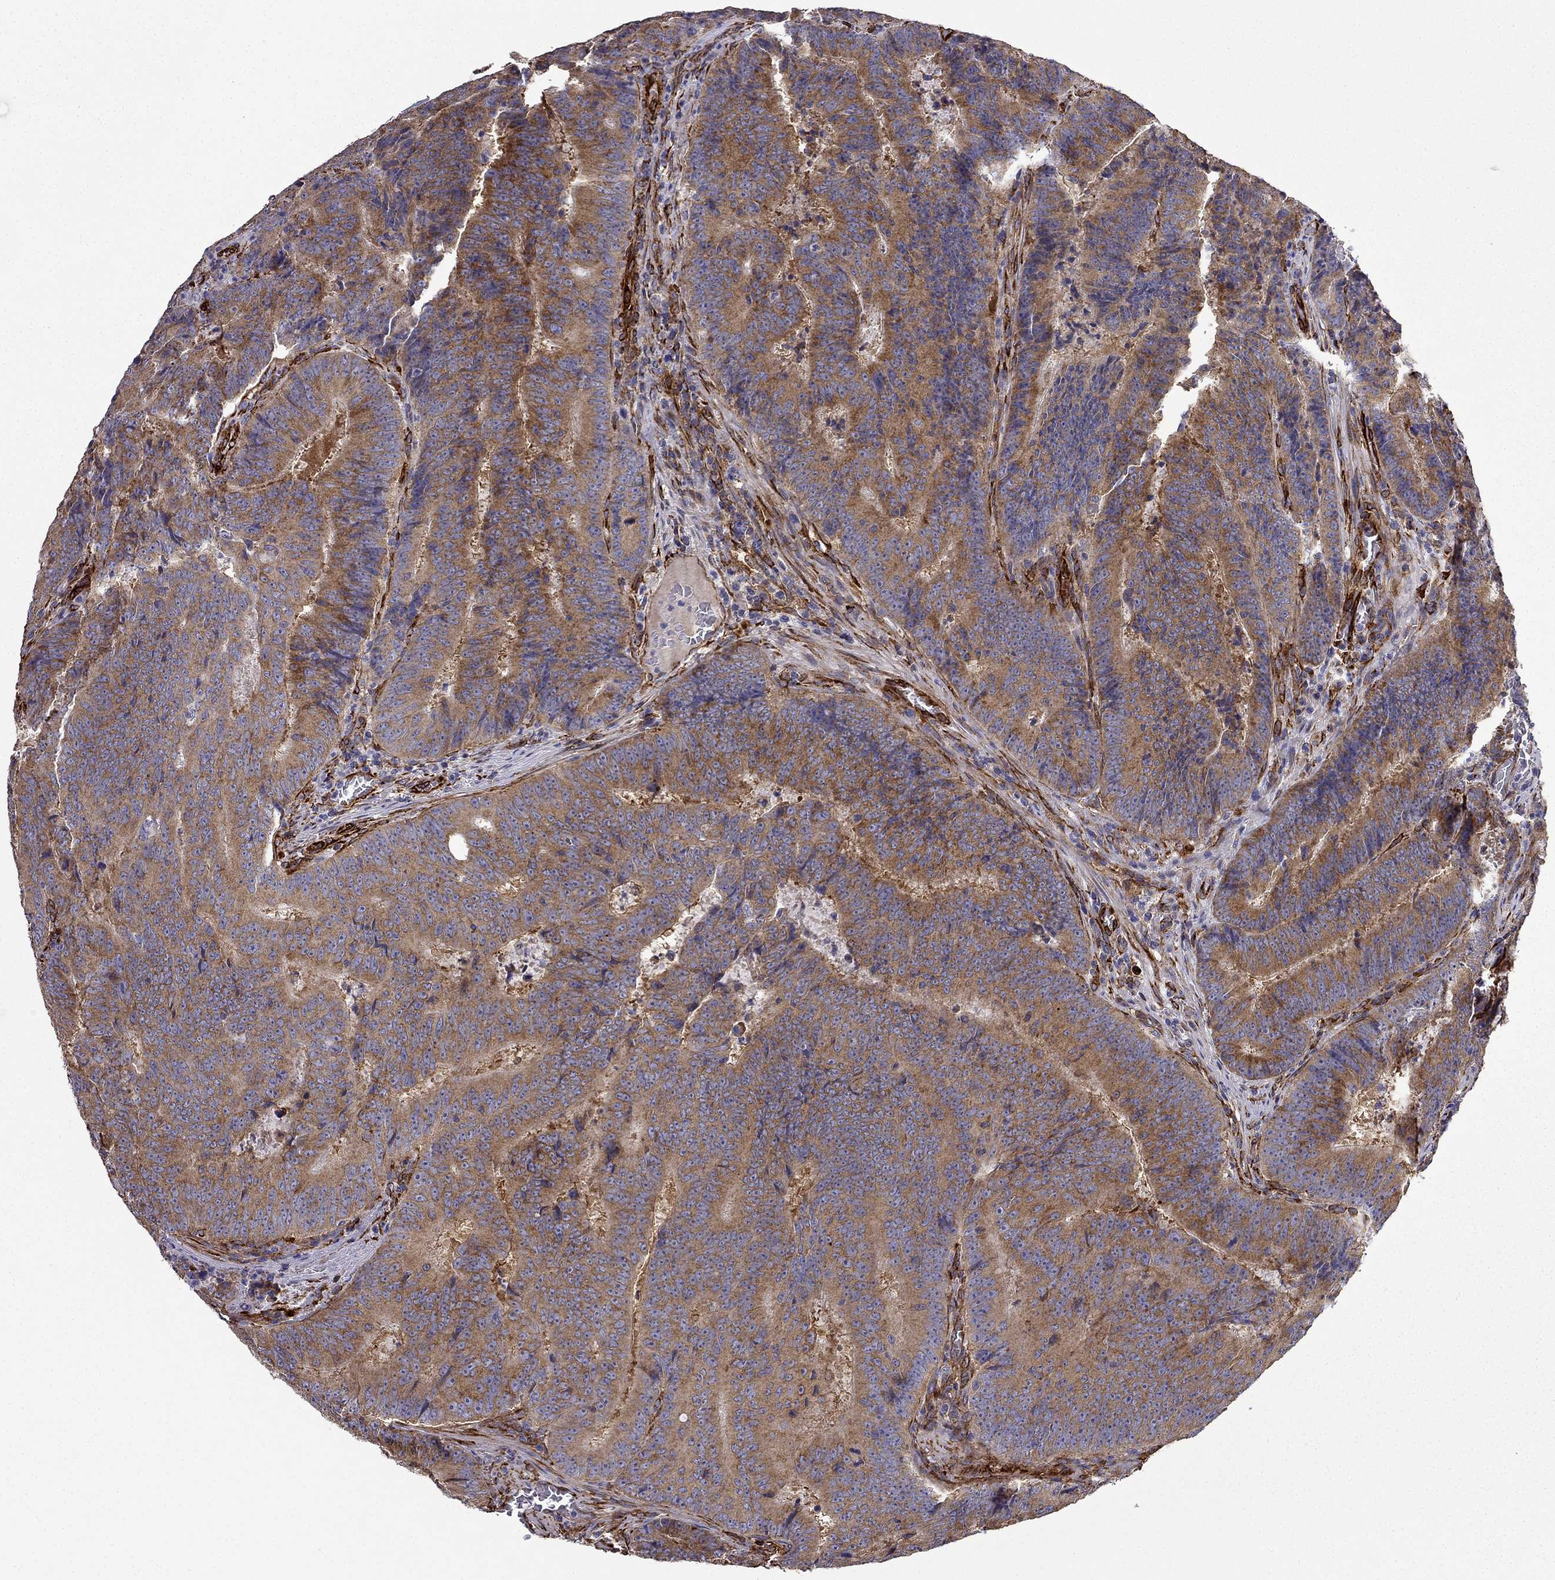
{"staining": {"intensity": "strong", "quantity": ">75%", "location": "cytoplasmic/membranous"}, "tissue": "colorectal cancer", "cell_type": "Tumor cells", "image_type": "cancer", "snomed": [{"axis": "morphology", "description": "Adenocarcinoma, NOS"}, {"axis": "topography", "description": "Colon"}], "caption": "This histopathology image exhibits immunohistochemistry staining of colorectal adenocarcinoma, with high strong cytoplasmic/membranous positivity in about >75% of tumor cells.", "gene": "MAP4", "patient": {"sex": "female", "age": 82}}